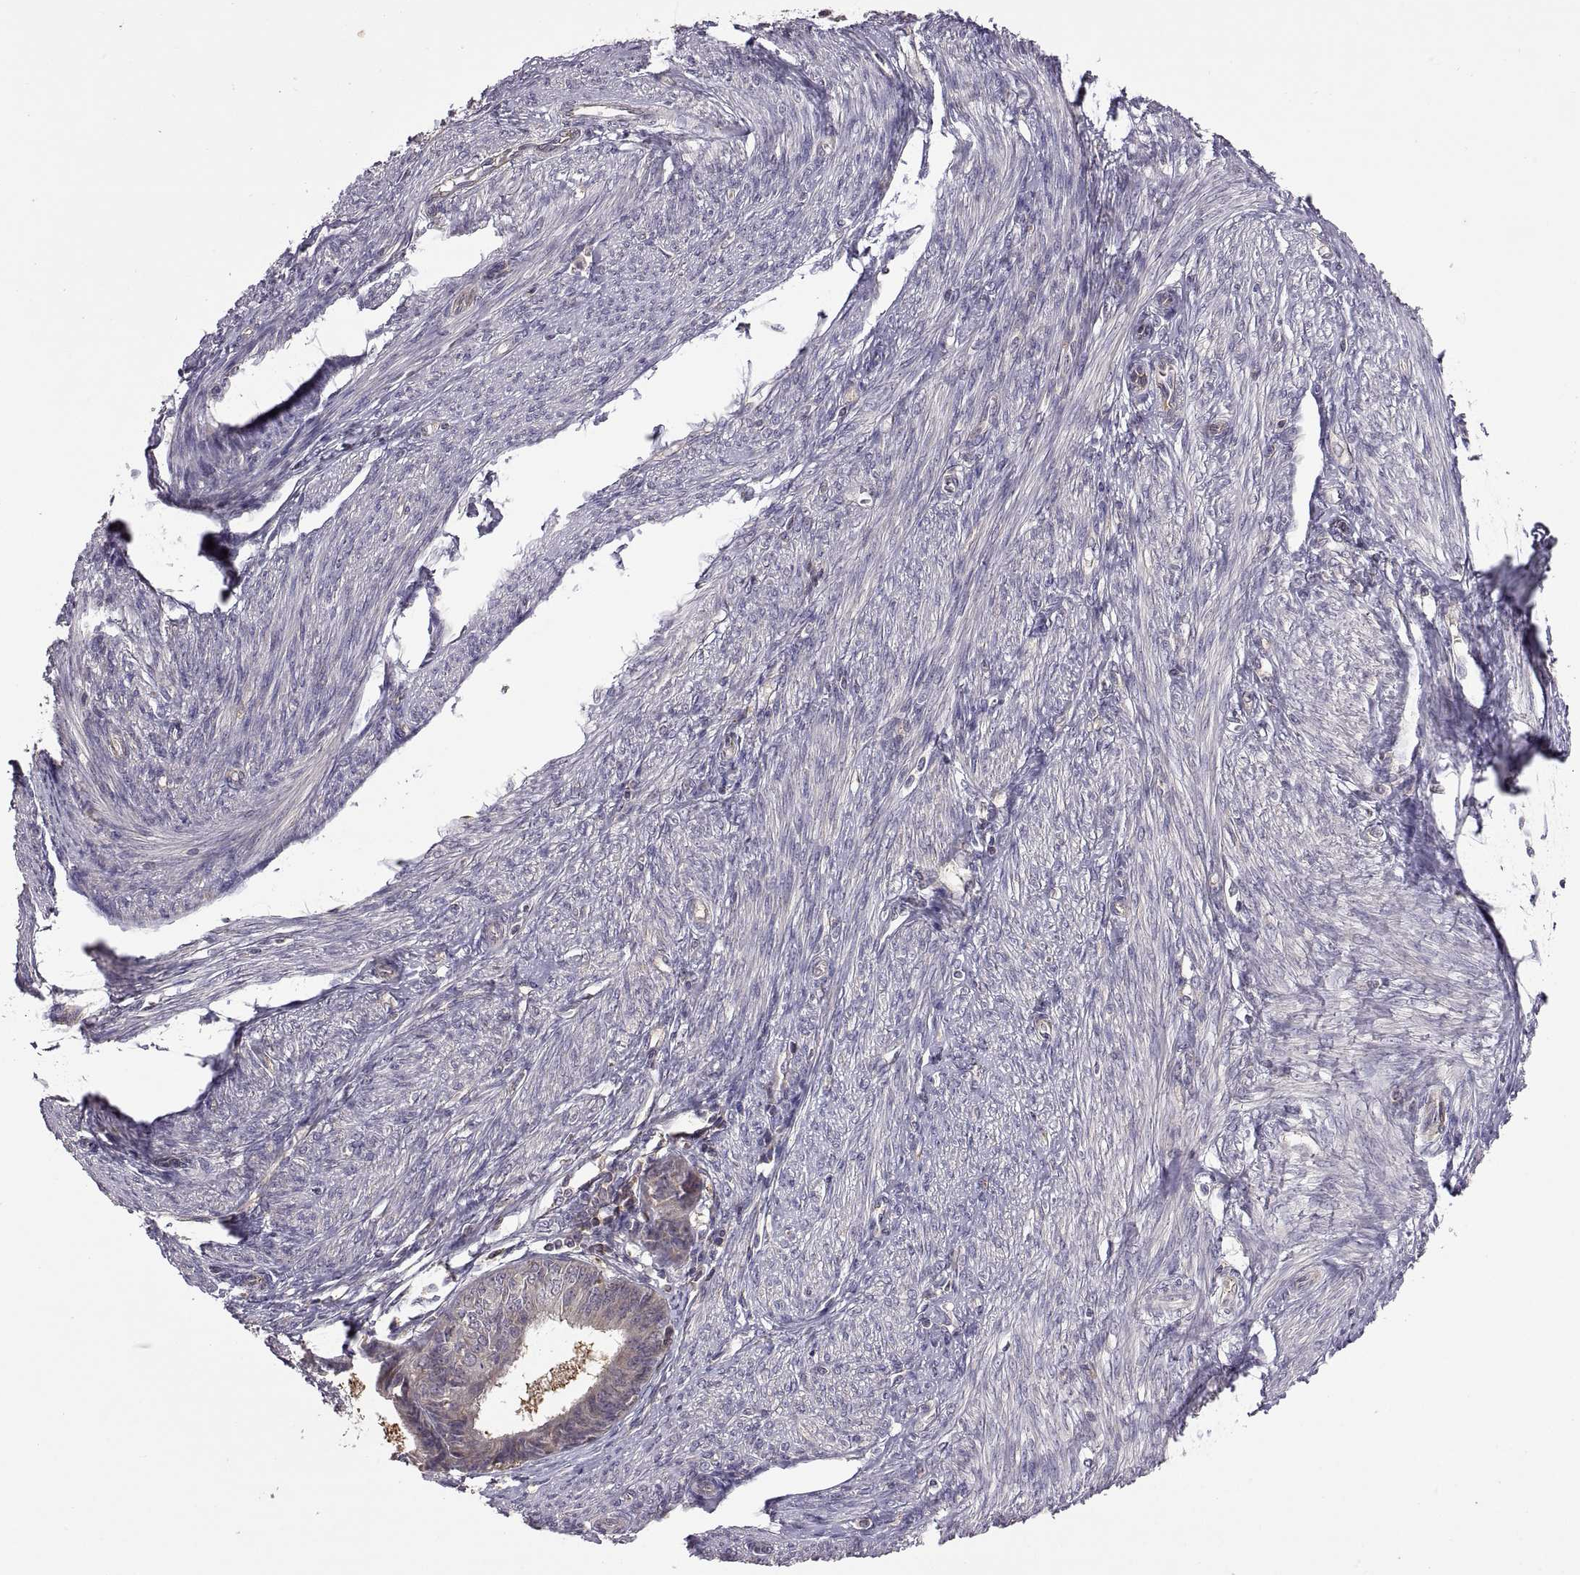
{"staining": {"intensity": "negative", "quantity": "none", "location": "none"}, "tissue": "endometrial cancer", "cell_type": "Tumor cells", "image_type": "cancer", "snomed": [{"axis": "morphology", "description": "Adenocarcinoma, NOS"}, {"axis": "topography", "description": "Endometrium"}], "caption": "High power microscopy image of an IHC micrograph of endometrial adenocarcinoma, revealing no significant expression in tumor cells.", "gene": "NMNAT2", "patient": {"sex": "female", "age": 68}}